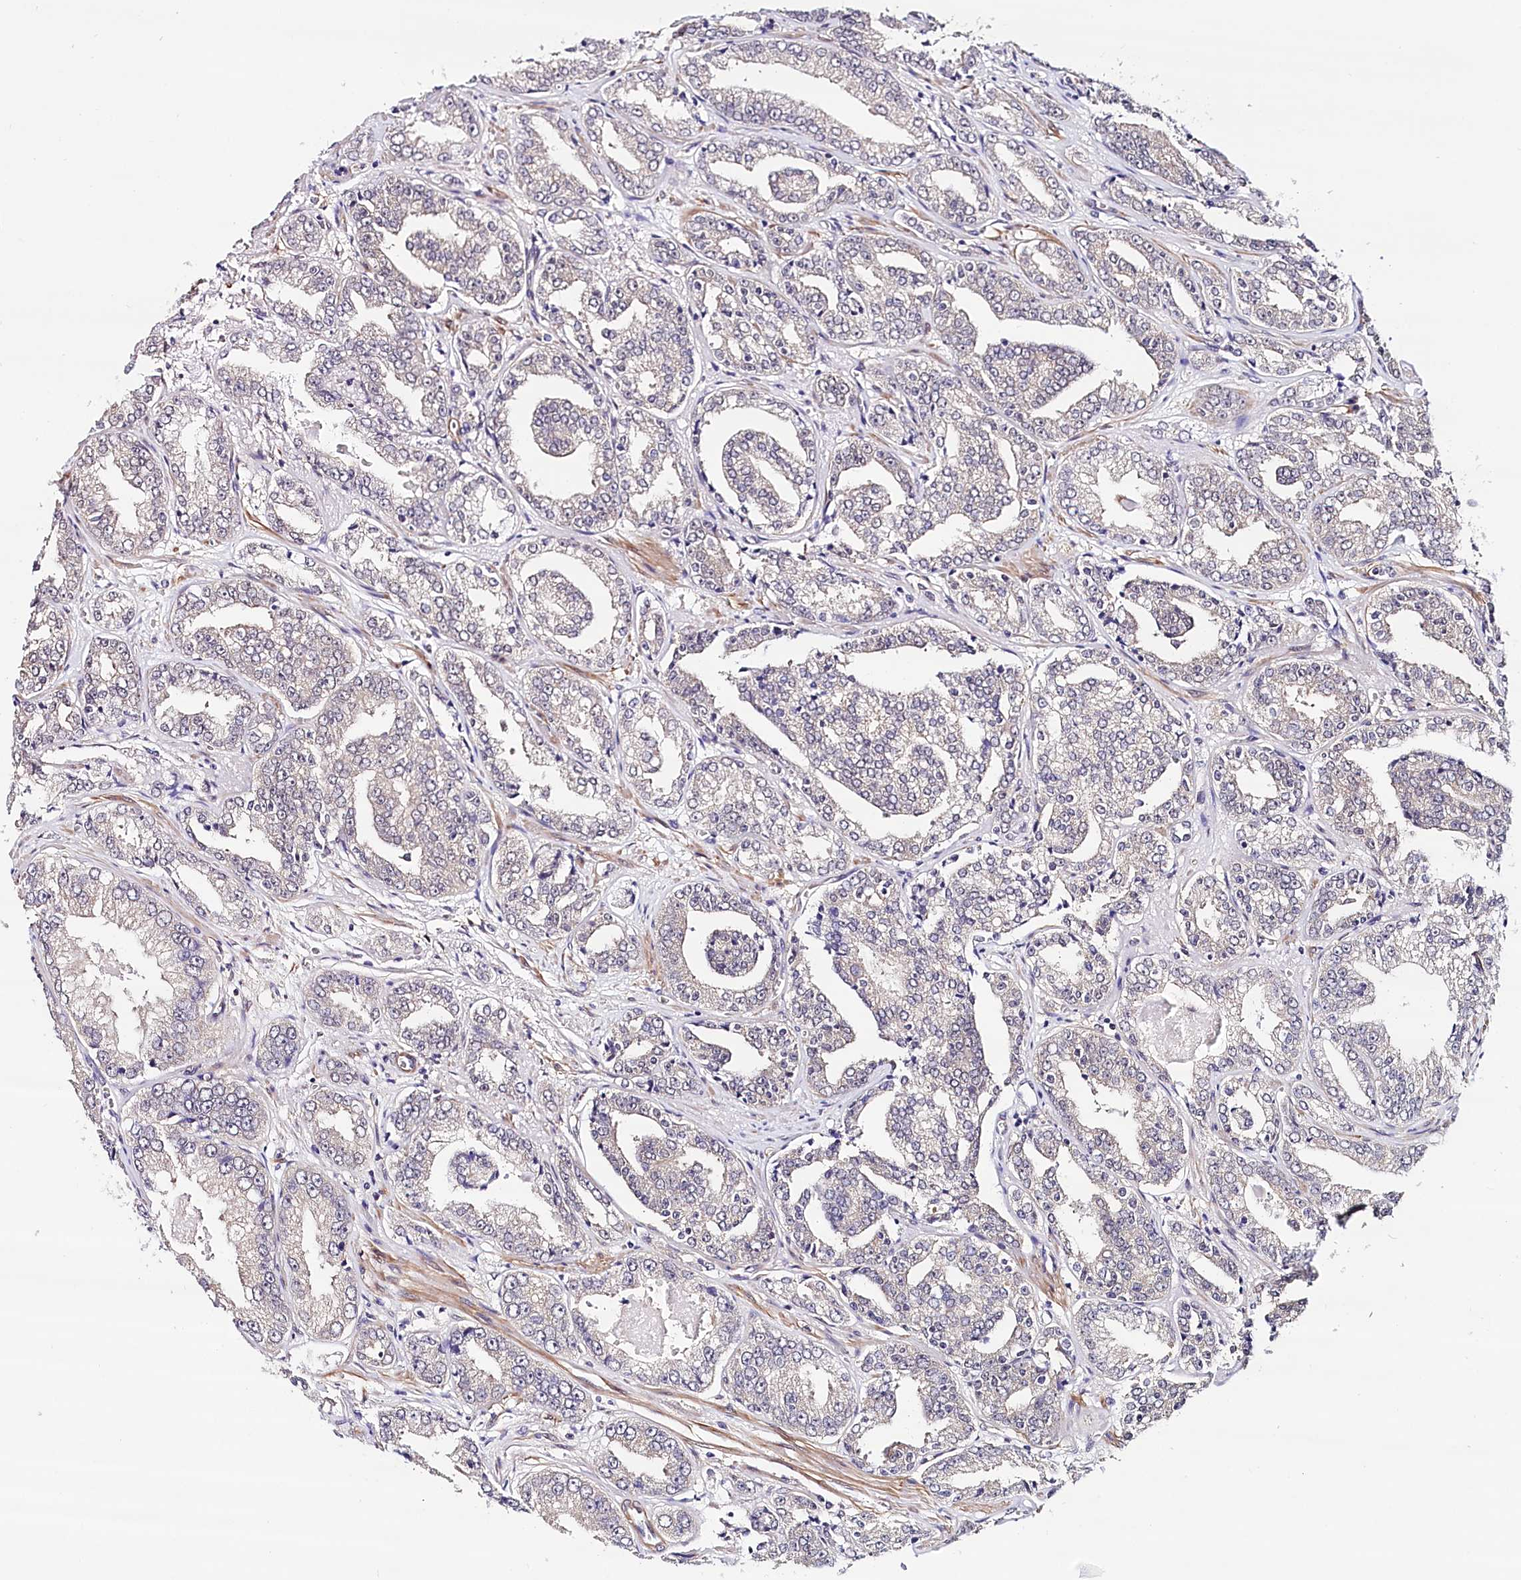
{"staining": {"intensity": "negative", "quantity": "none", "location": "none"}, "tissue": "prostate cancer", "cell_type": "Tumor cells", "image_type": "cancer", "snomed": [{"axis": "morphology", "description": "Adenocarcinoma, High grade"}, {"axis": "topography", "description": "Prostate"}], "caption": "Tumor cells show no significant protein expression in prostate cancer.", "gene": "PPP2R5B", "patient": {"sex": "male", "age": 71}}